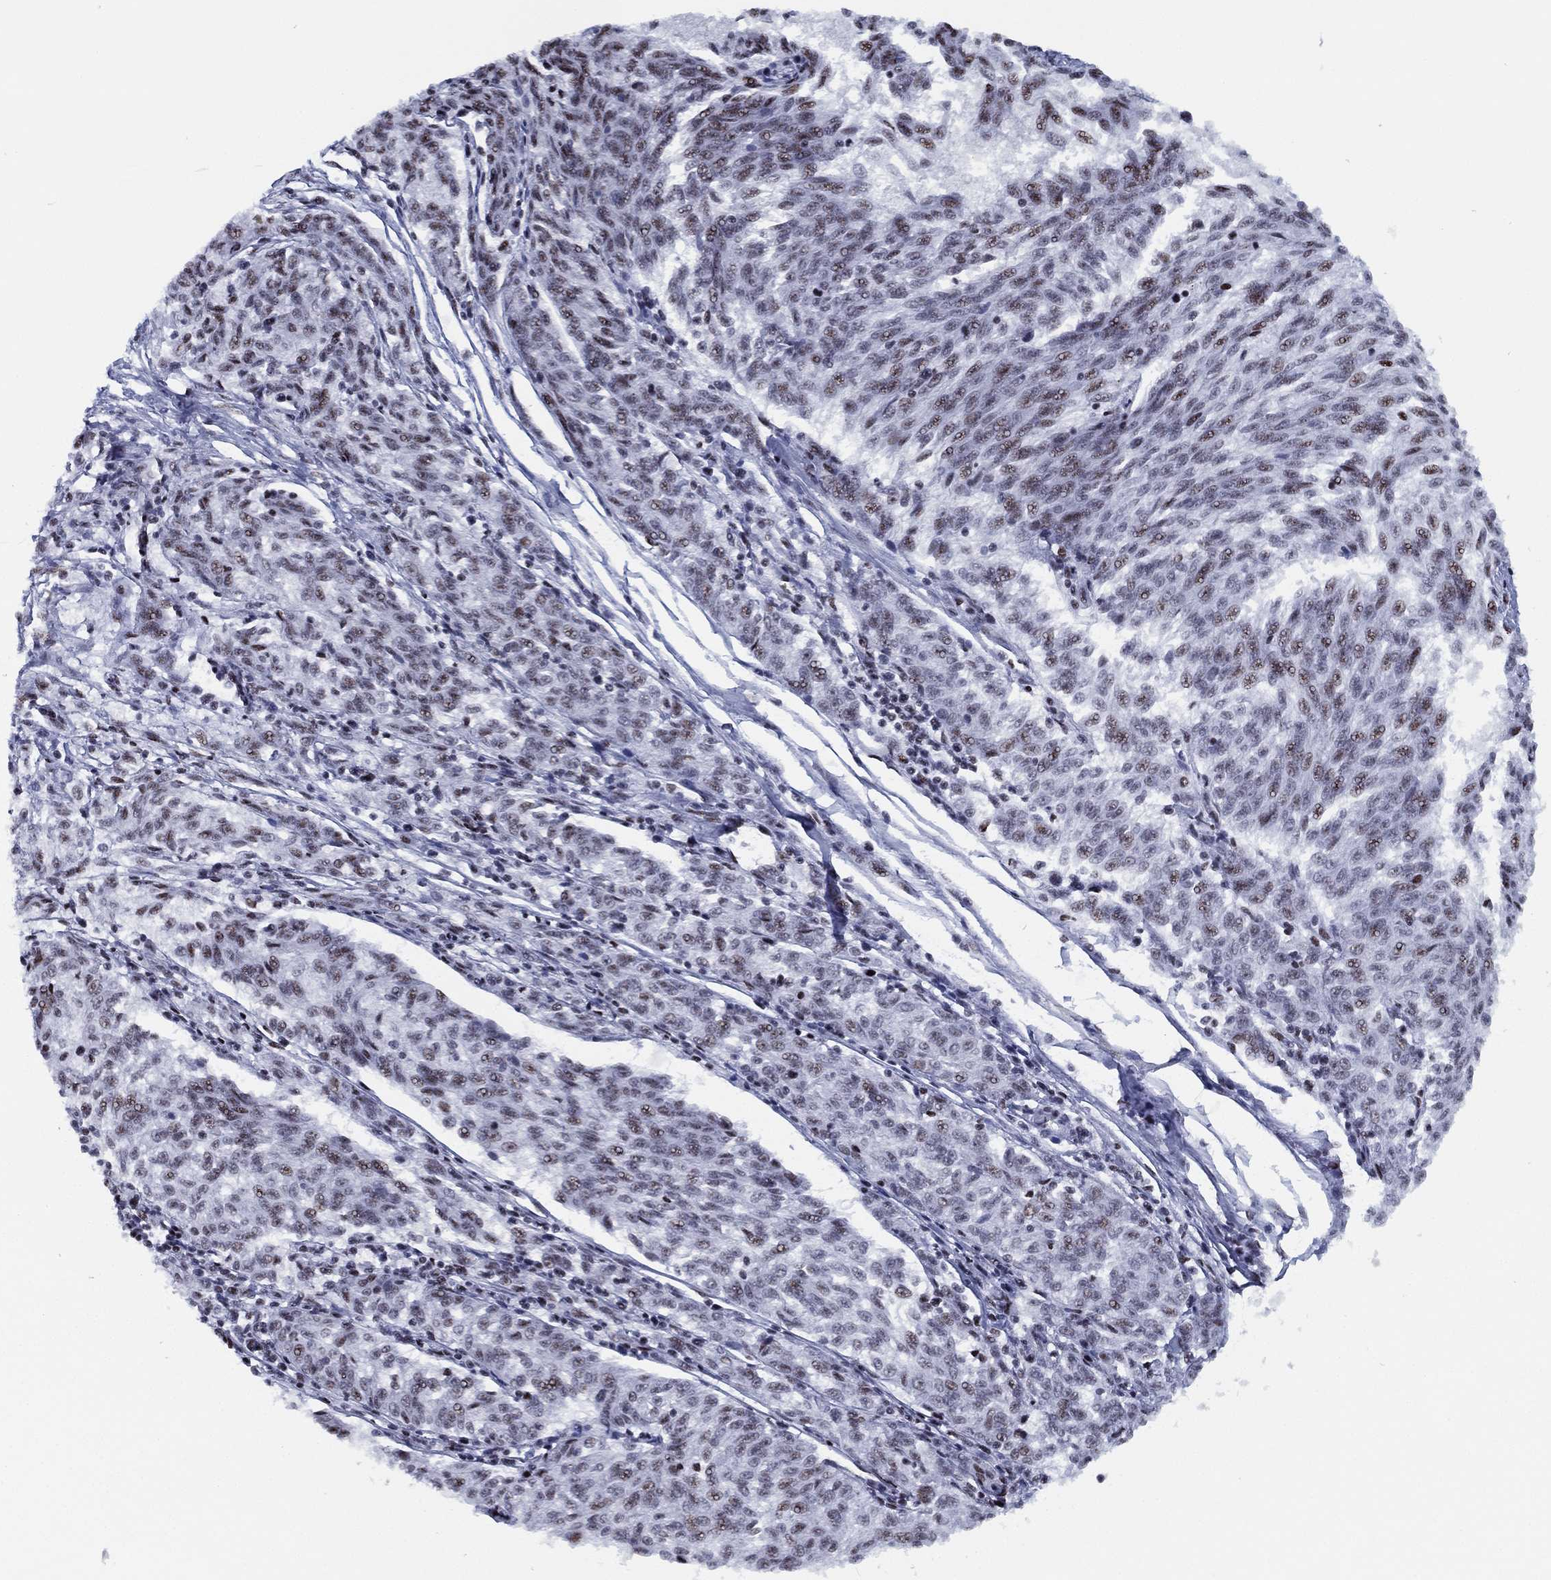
{"staining": {"intensity": "moderate", "quantity": "<25%", "location": "nuclear"}, "tissue": "melanoma", "cell_type": "Tumor cells", "image_type": "cancer", "snomed": [{"axis": "morphology", "description": "Malignant melanoma, NOS"}, {"axis": "topography", "description": "Skin"}], "caption": "Immunohistochemistry (IHC) photomicrograph of human malignant melanoma stained for a protein (brown), which exhibits low levels of moderate nuclear expression in about <25% of tumor cells.", "gene": "CYB561D2", "patient": {"sex": "female", "age": 72}}